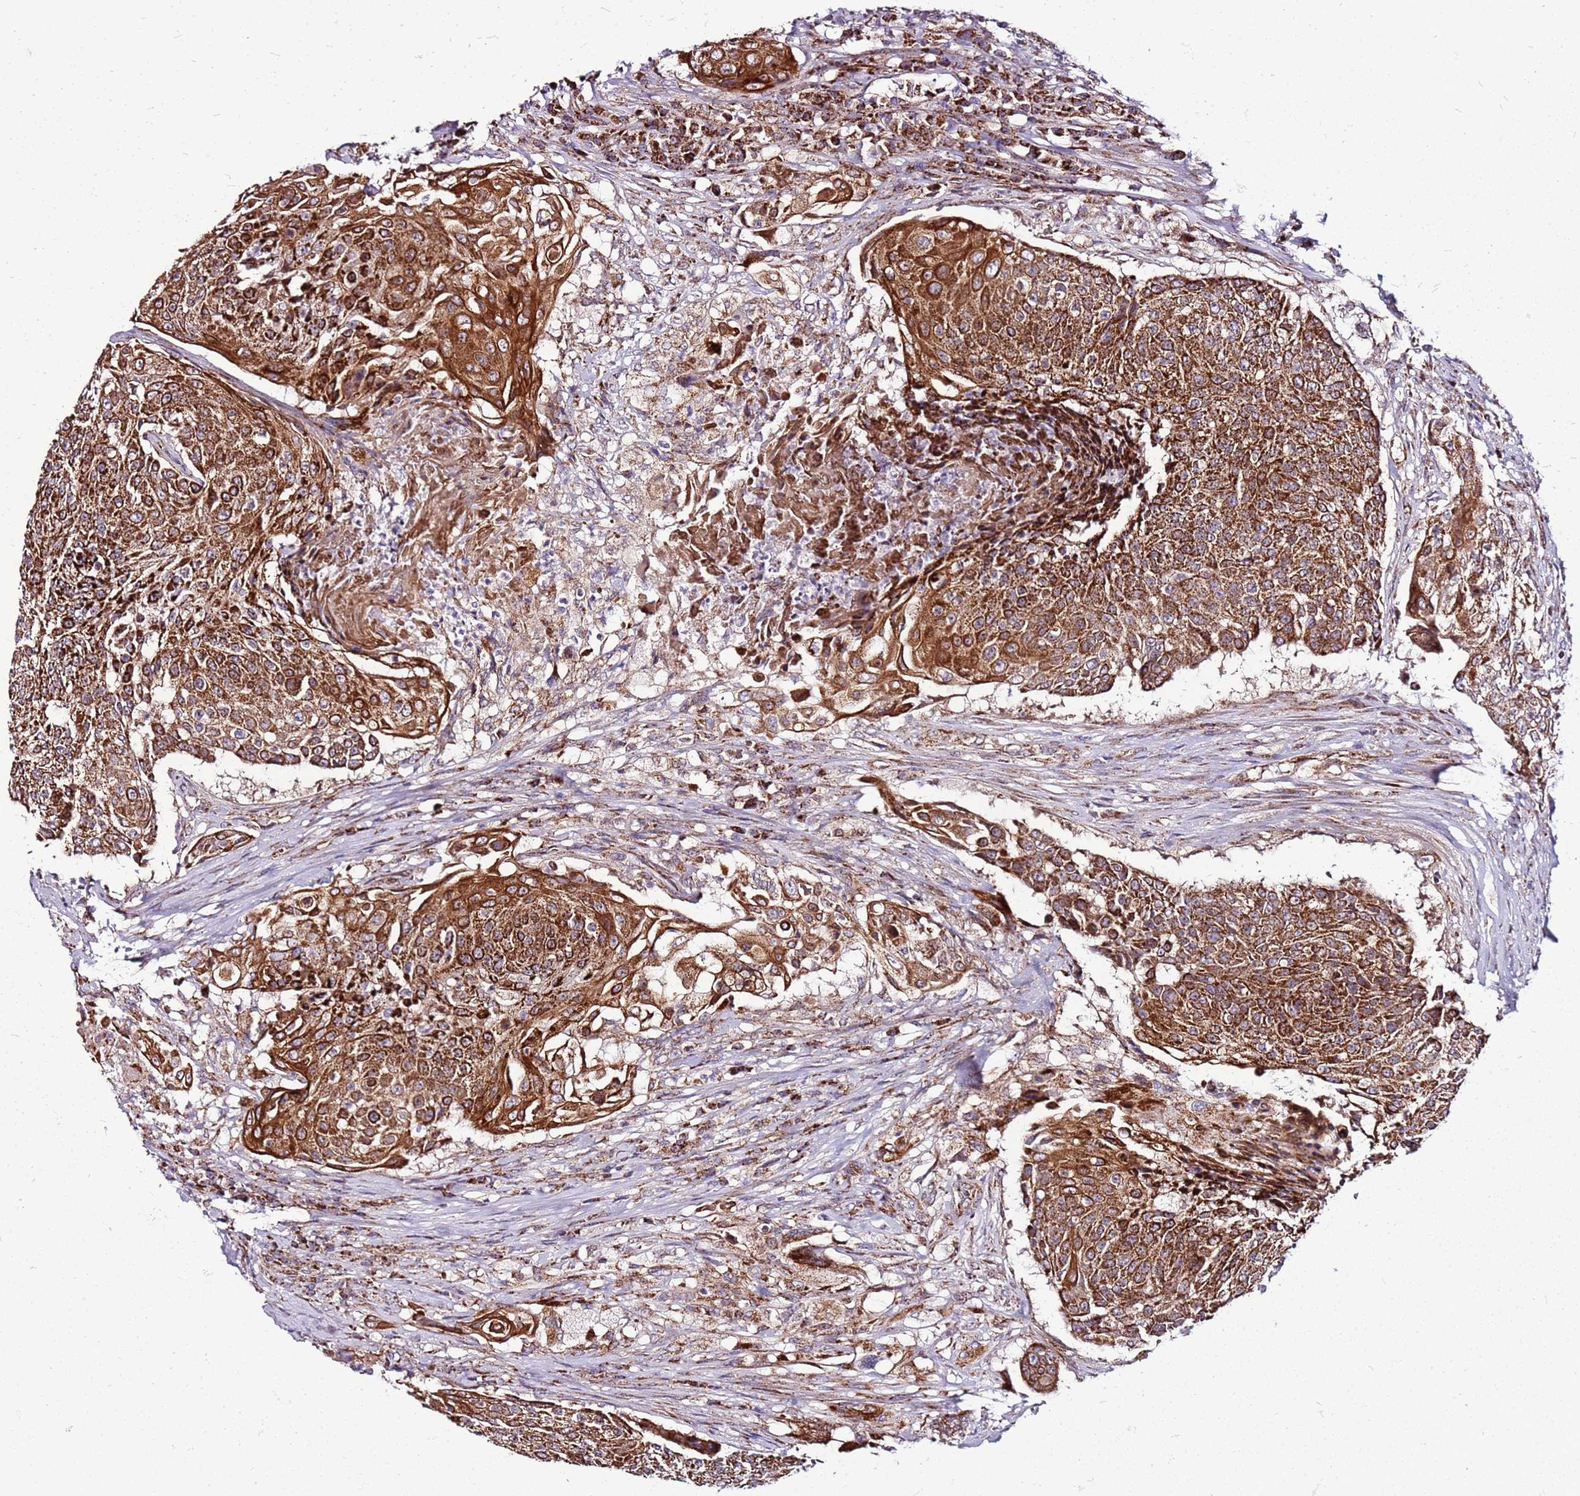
{"staining": {"intensity": "strong", "quantity": ">75%", "location": "cytoplasmic/membranous"}, "tissue": "urothelial cancer", "cell_type": "Tumor cells", "image_type": "cancer", "snomed": [{"axis": "morphology", "description": "Urothelial carcinoma, High grade"}, {"axis": "topography", "description": "Urinary bladder"}], "caption": "Human high-grade urothelial carcinoma stained with a brown dye demonstrates strong cytoplasmic/membranous positive positivity in about >75% of tumor cells.", "gene": "OR51T1", "patient": {"sex": "female", "age": 63}}